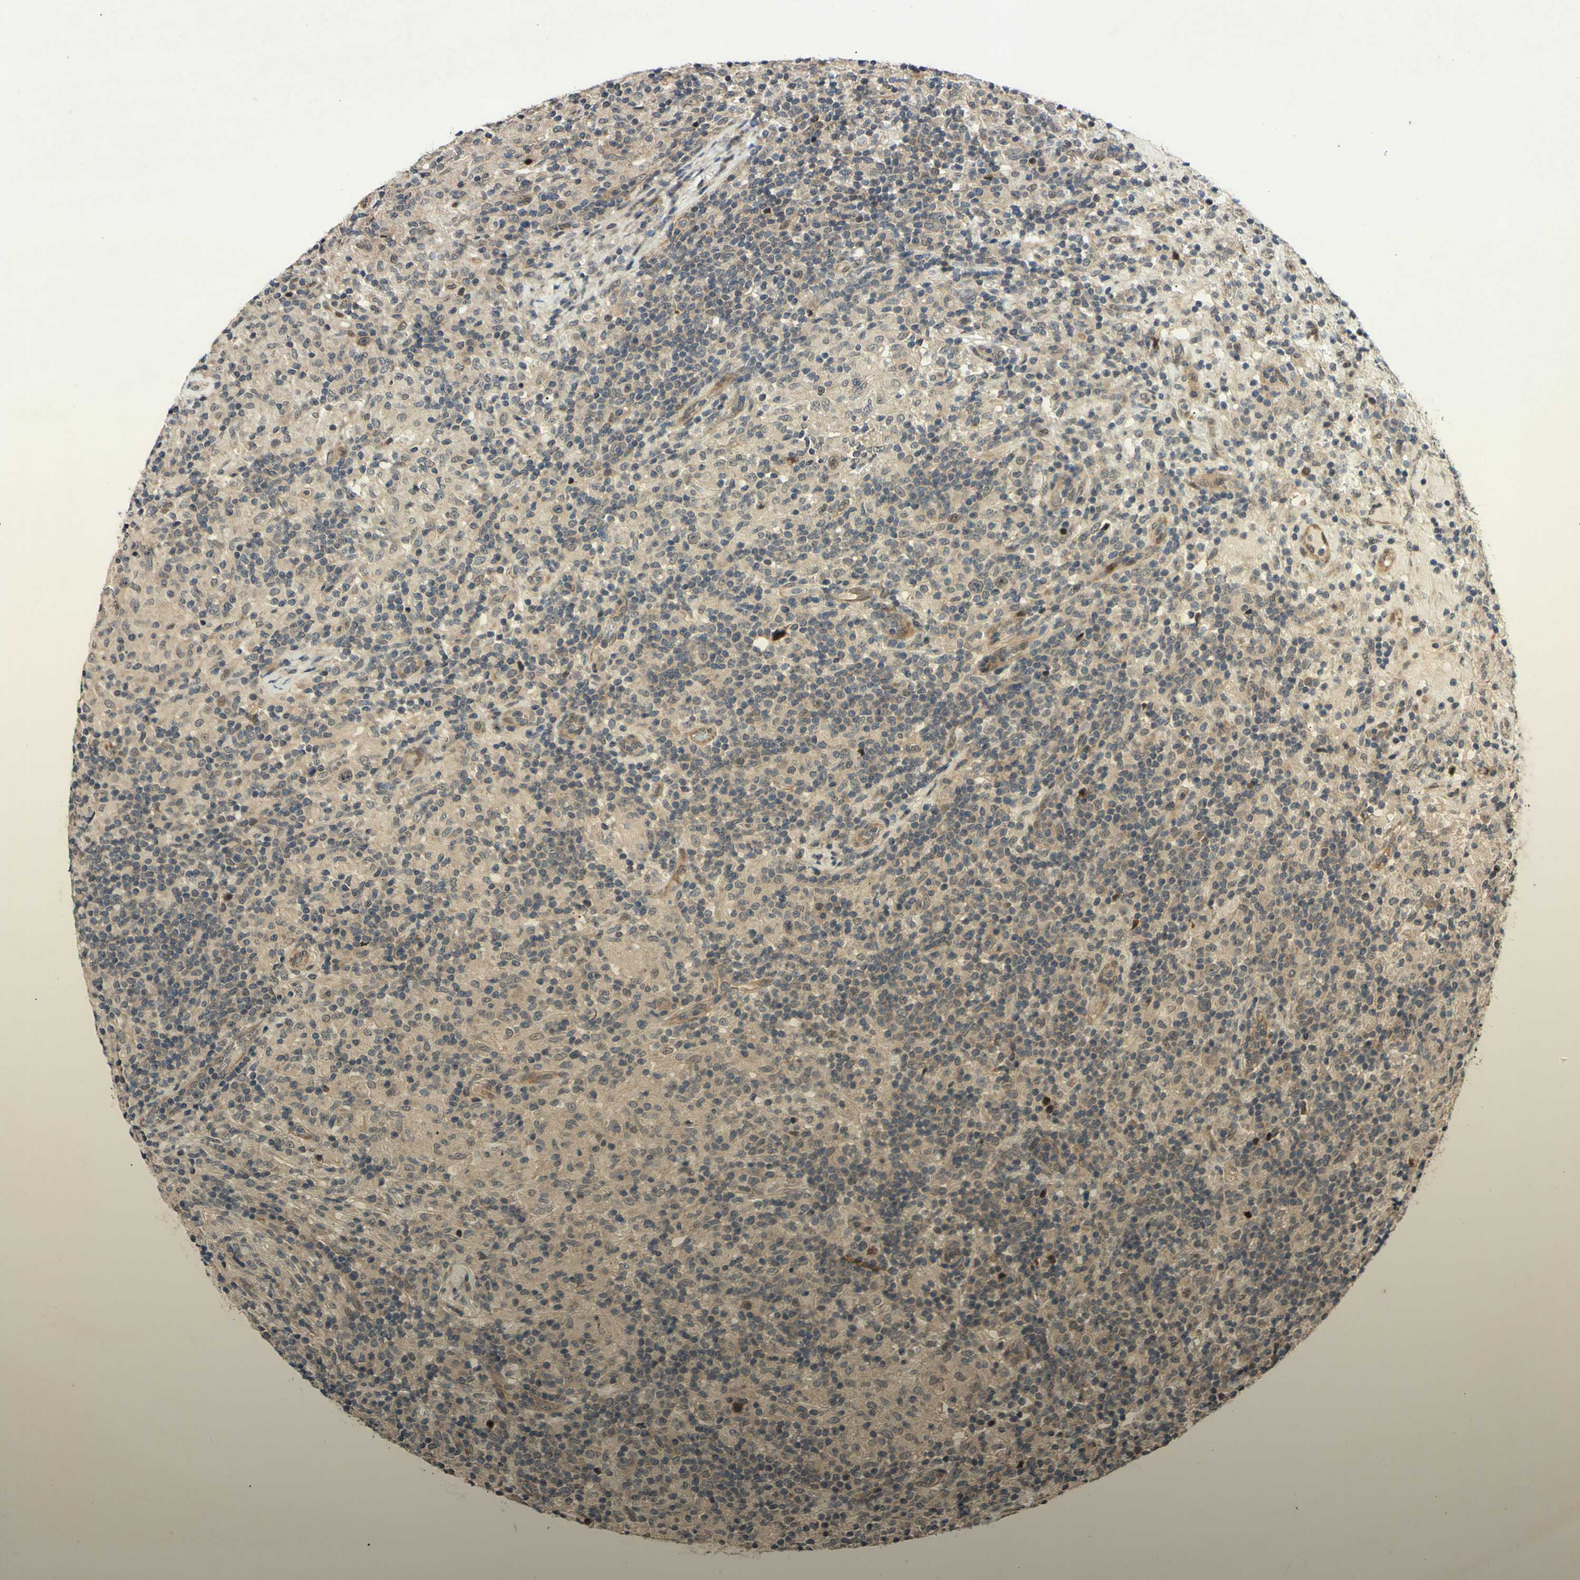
{"staining": {"intensity": "moderate", "quantity": ">75%", "location": "cytoplasmic/membranous"}, "tissue": "lymphoma", "cell_type": "Tumor cells", "image_type": "cancer", "snomed": [{"axis": "morphology", "description": "Hodgkin's disease, NOS"}, {"axis": "topography", "description": "Lymph node"}], "caption": "Immunohistochemical staining of human lymphoma demonstrates medium levels of moderate cytoplasmic/membranous protein positivity in approximately >75% of tumor cells. (brown staining indicates protein expression, while blue staining denotes nuclei).", "gene": "CSNK1E", "patient": {"sex": "male", "age": 70}}